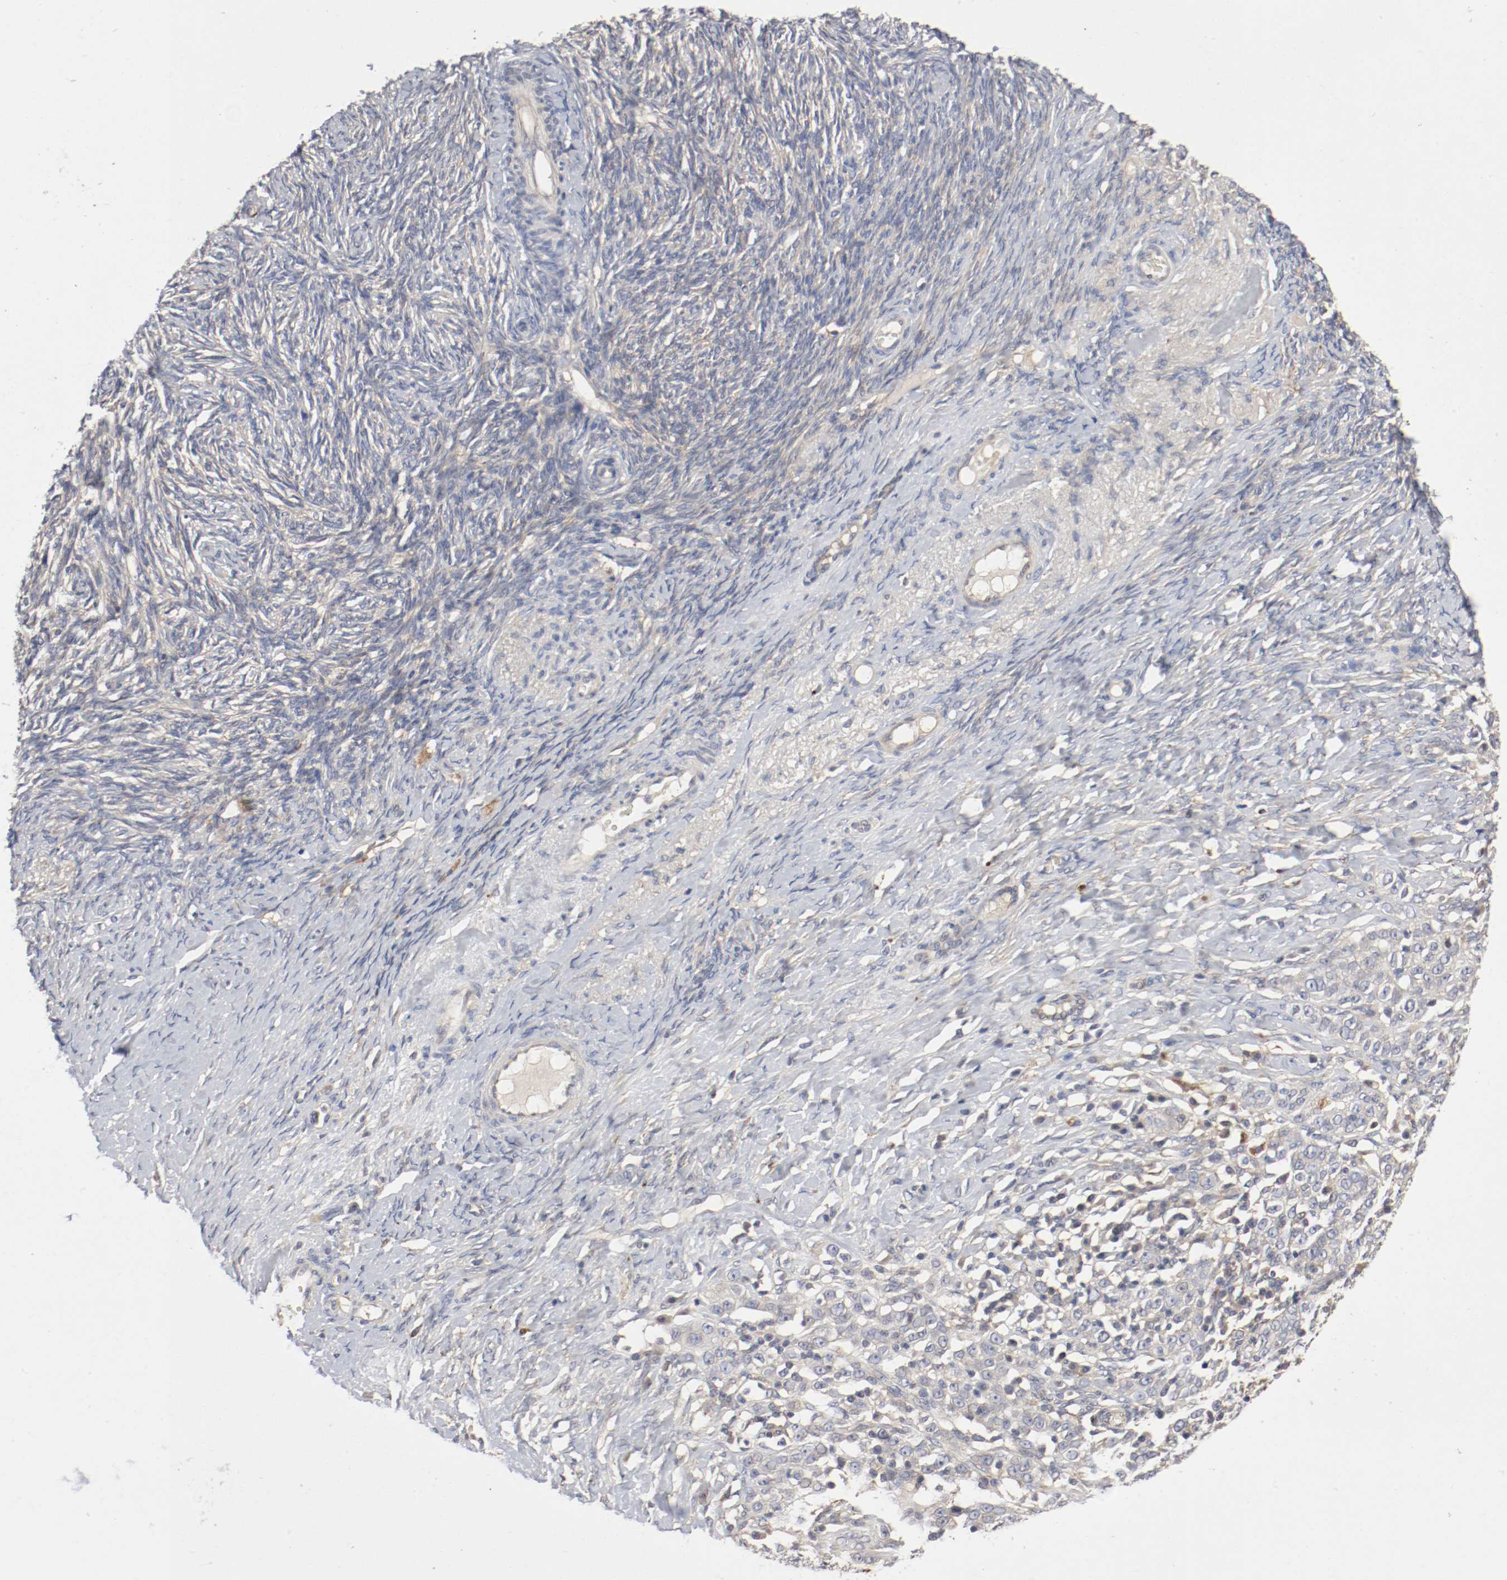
{"staining": {"intensity": "weak", "quantity": "25%-75%", "location": "cytoplasmic/membranous"}, "tissue": "ovarian cancer", "cell_type": "Tumor cells", "image_type": "cancer", "snomed": [{"axis": "morphology", "description": "Normal tissue, NOS"}, {"axis": "morphology", "description": "Cystadenocarcinoma, serous, NOS"}, {"axis": "topography", "description": "Ovary"}], "caption": "IHC image of neoplastic tissue: human ovarian cancer stained using immunohistochemistry reveals low levels of weak protein expression localized specifically in the cytoplasmic/membranous of tumor cells, appearing as a cytoplasmic/membranous brown color.", "gene": "REN", "patient": {"sex": "female", "age": 62}}